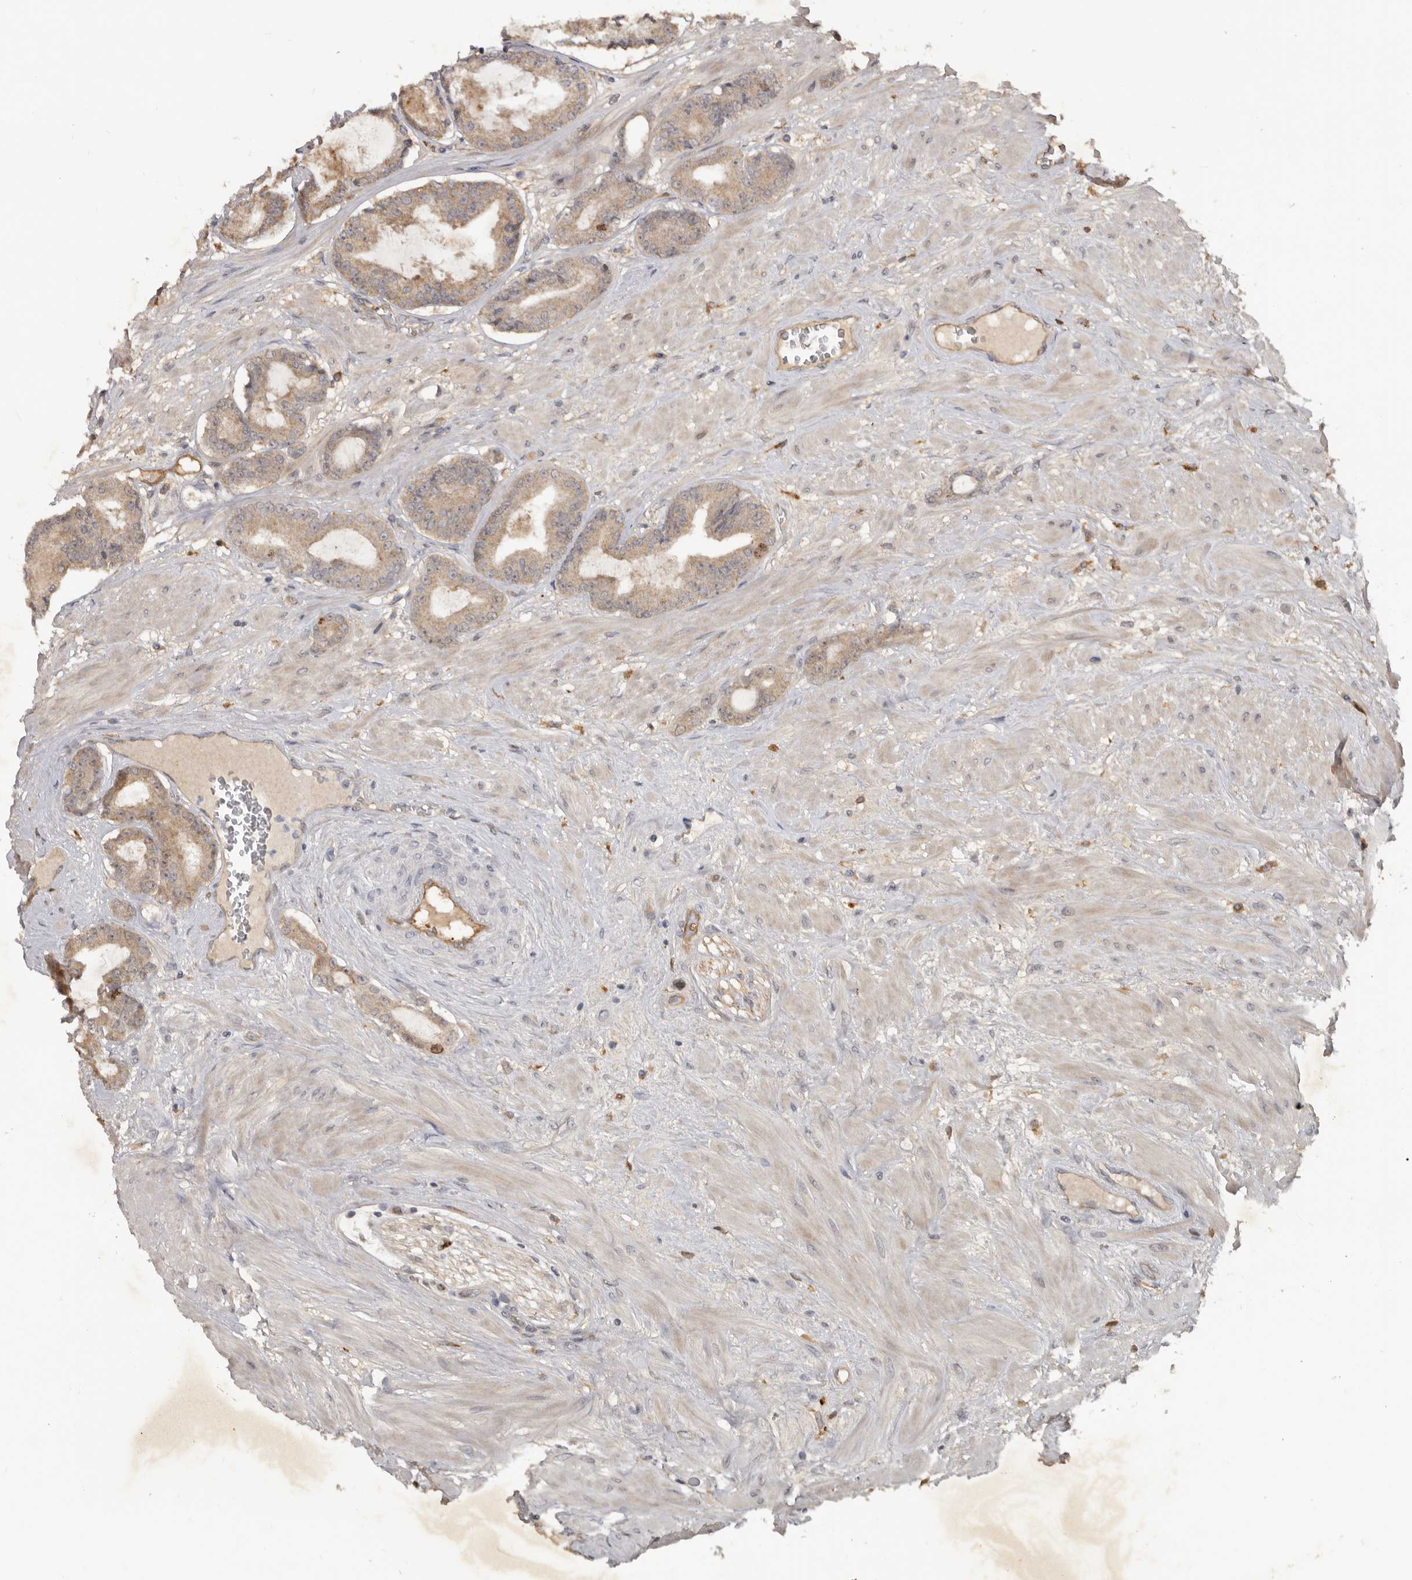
{"staining": {"intensity": "weak", "quantity": "25%-75%", "location": "cytoplasmic/membranous"}, "tissue": "prostate cancer", "cell_type": "Tumor cells", "image_type": "cancer", "snomed": [{"axis": "morphology", "description": "Adenocarcinoma, Low grade"}, {"axis": "topography", "description": "Prostate"}], "caption": "Approximately 25%-75% of tumor cells in human prostate cancer (low-grade adenocarcinoma) exhibit weak cytoplasmic/membranous protein expression as visualized by brown immunohistochemical staining.", "gene": "CDCA8", "patient": {"sex": "male", "age": 60}}